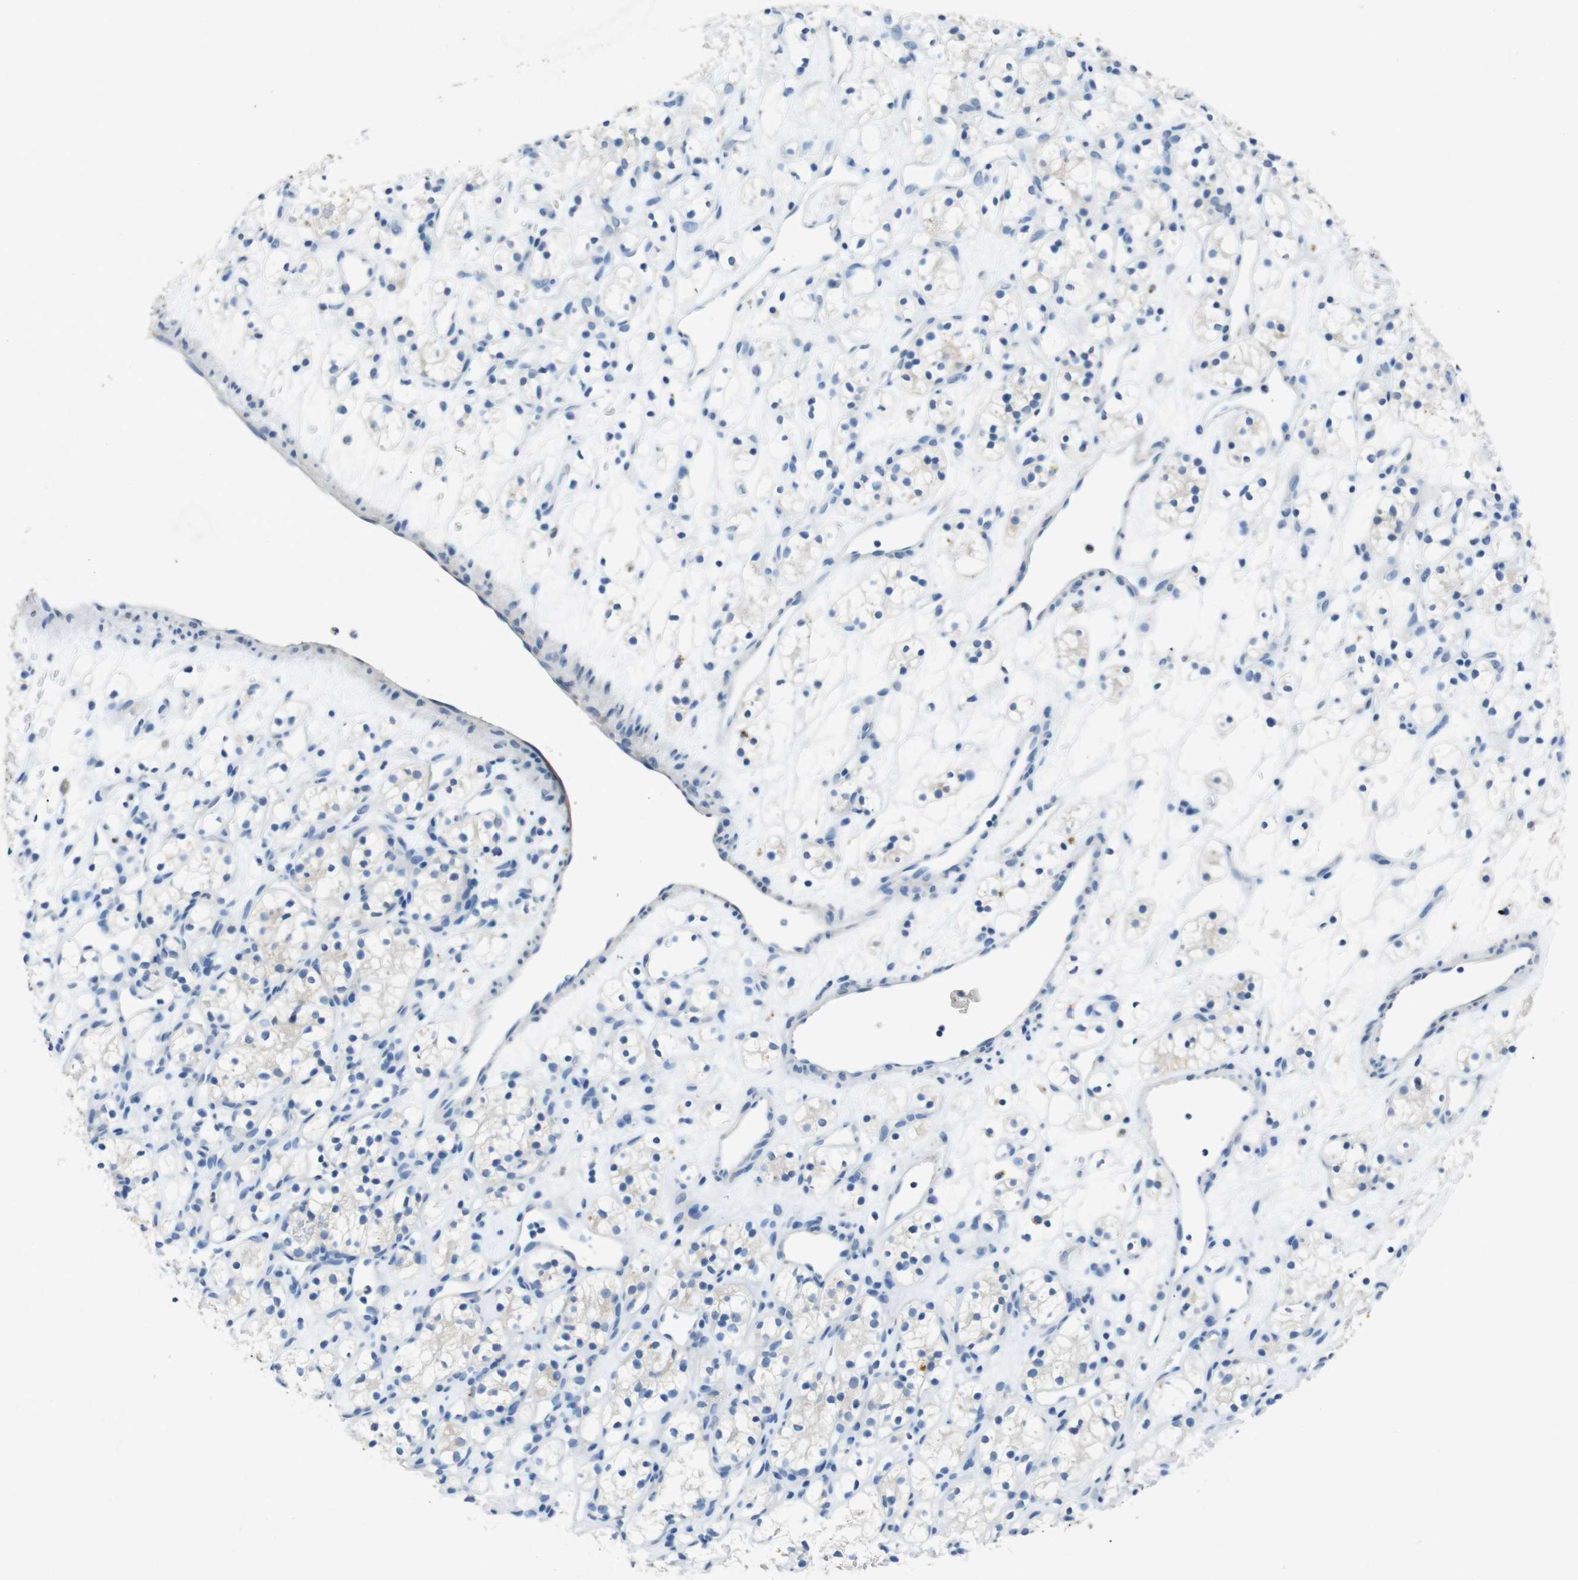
{"staining": {"intensity": "negative", "quantity": "none", "location": "none"}, "tissue": "renal cancer", "cell_type": "Tumor cells", "image_type": "cancer", "snomed": [{"axis": "morphology", "description": "Adenocarcinoma, NOS"}, {"axis": "topography", "description": "Kidney"}], "caption": "Renal adenocarcinoma stained for a protein using immunohistochemistry displays no expression tumor cells.", "gene": "STBD1", "patient": {"sex": "female", "age": 60}}